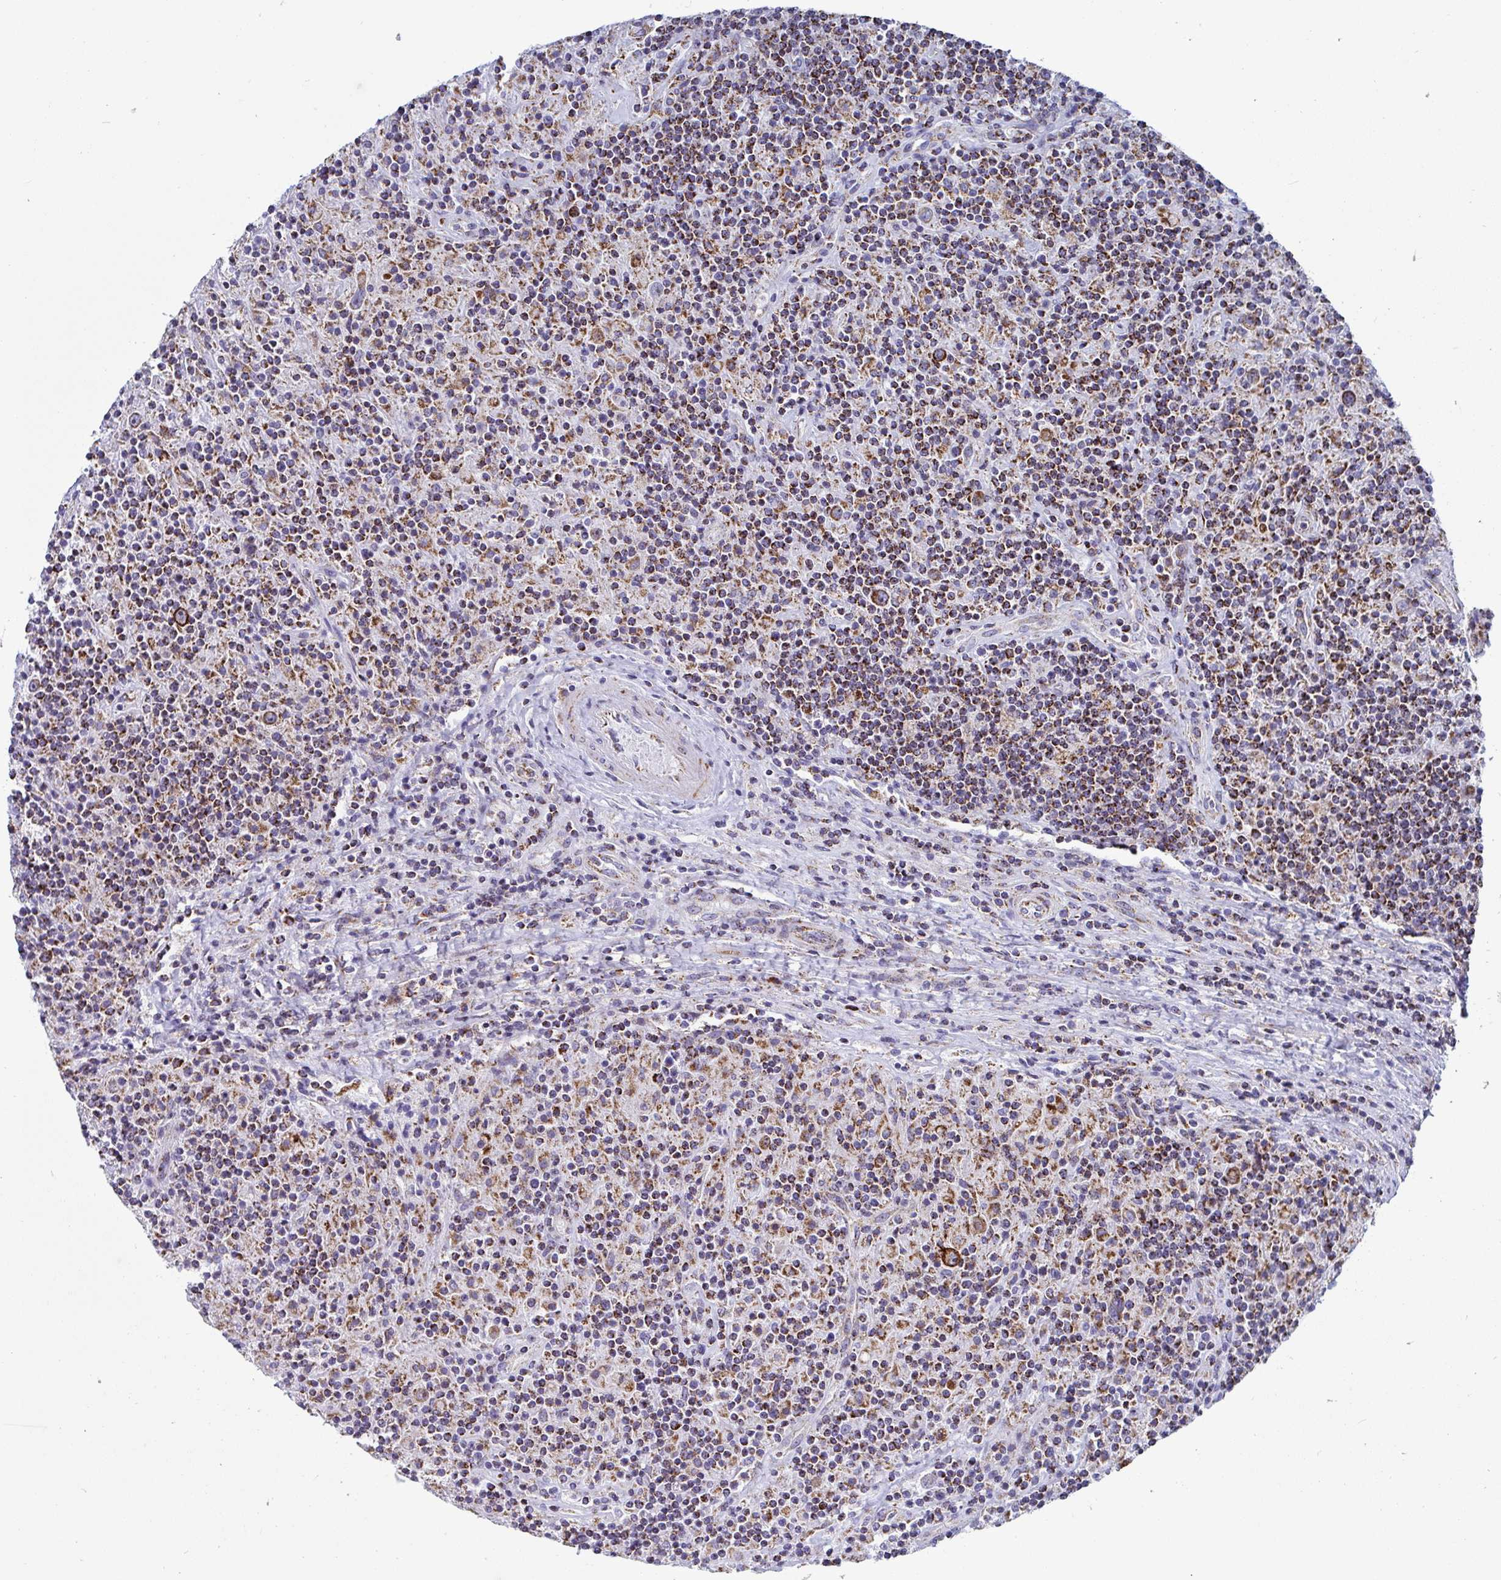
{"staining": {"intensity": "strong", "quantity": ">75%", "location": "cytoplasmic/membranous"}, "tissue": "lymphoma", "cell_type": "Tumor cells", "image_type": "cancer", "snomed": [{"axis": "morphology", "description": "Hodgkin's disease, NOS"}, {"axis": "topography", "description": "Lymph node"}], "caption": "An image of human lymphoma stained for a protein demonstrates strong cytoplasmic/membranous brown staining in tumor cells.", "gene": "ATP5MJ", "patient": {"sex": "male", "age": 70}}